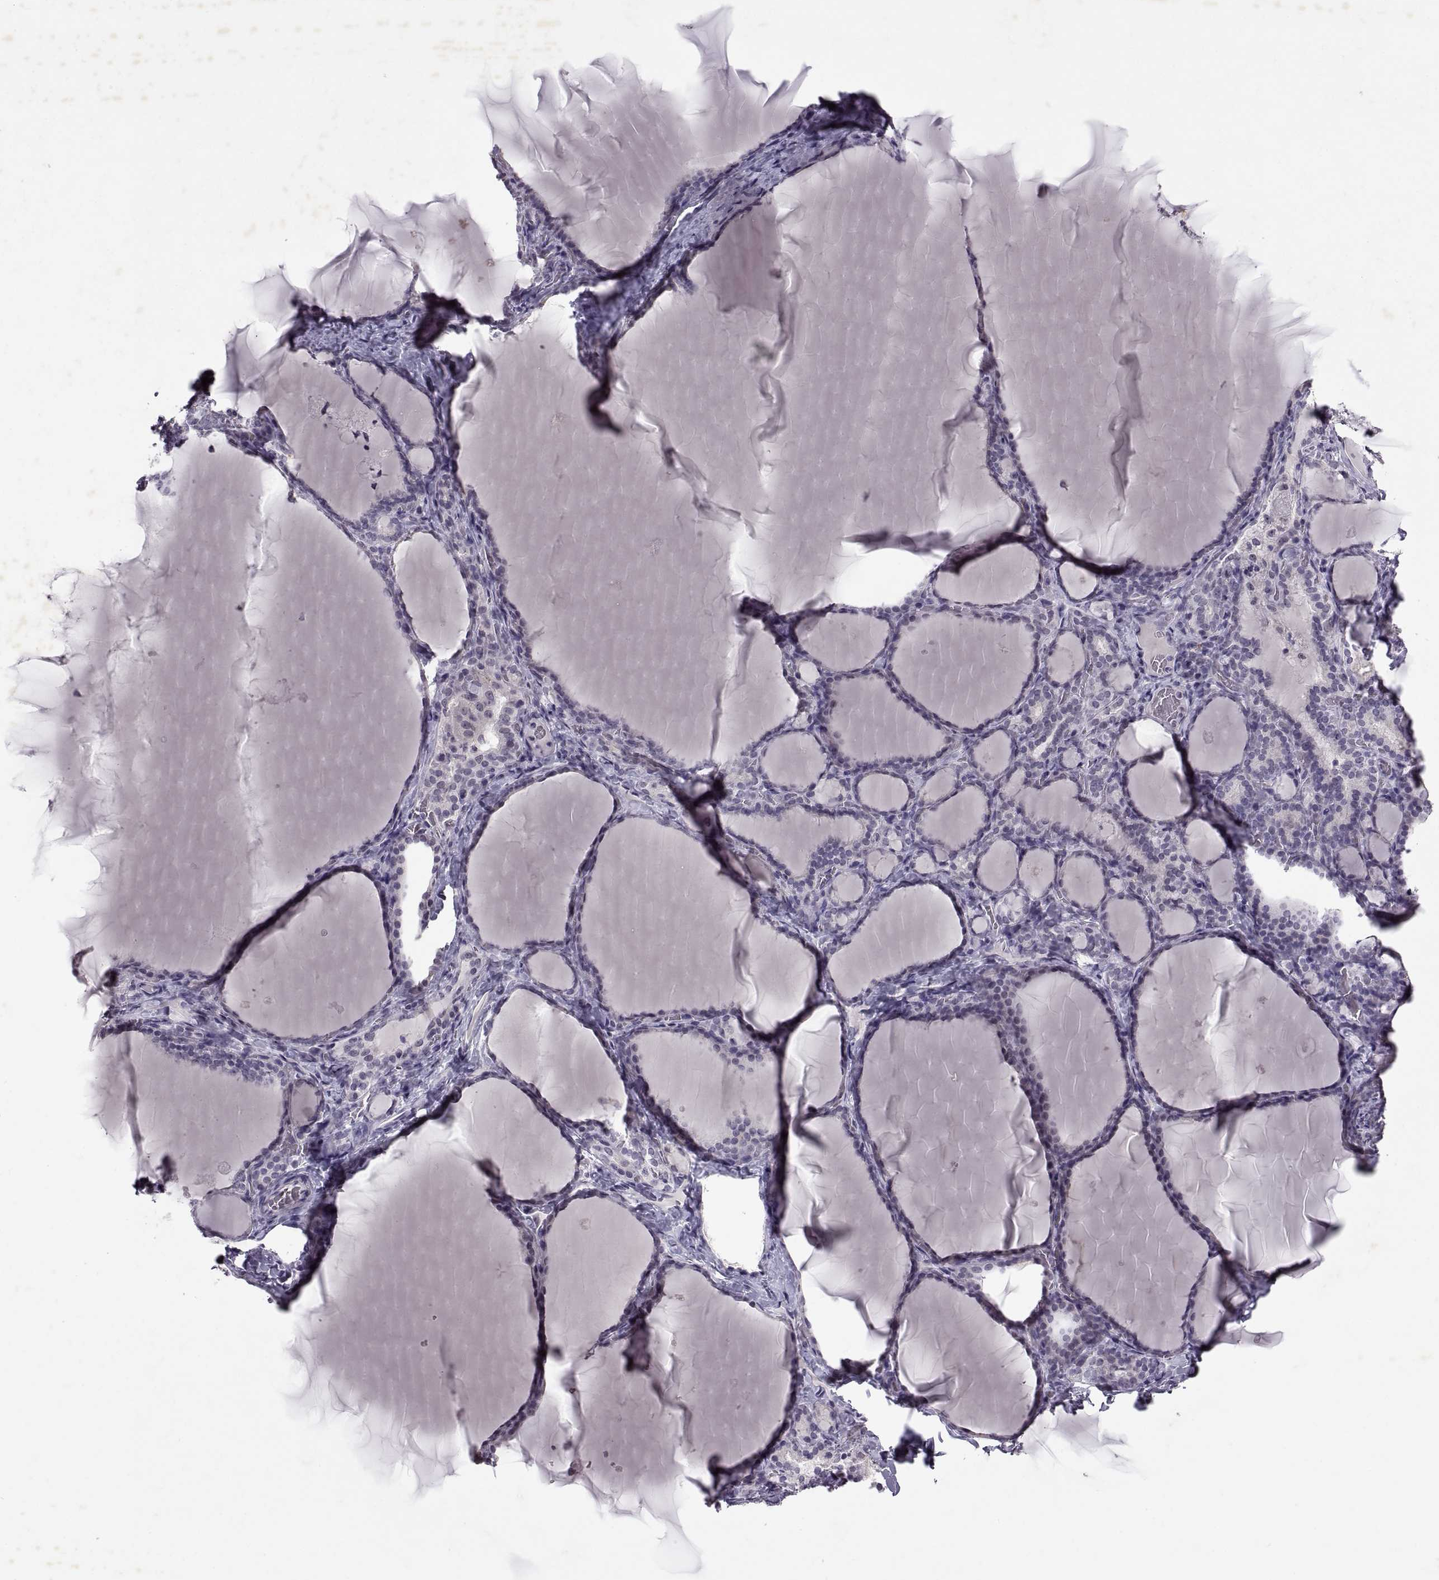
{"staining": {"intensity": "negative", "quantity": "none", "location": "none"}, "tissue": "thyroid gland", "cell_type": "Glandular cells", "image_type": "normal", "snomed": [{"axis": "morphology", "description": "Normal tissue, NOS"}, {"axis": "morphology", "description": "Hyperplasia, NOS"}, {"axis": "topography", "description": "Thyroid gland"}], "caption": "Immunohistochemistry (IHC) image of benign thyroid gland stained for a protein (brown), which reveals no expression in glandular cells.", "gene": "SINHCAF", "patient": {"sex": "female", "age": 27}}